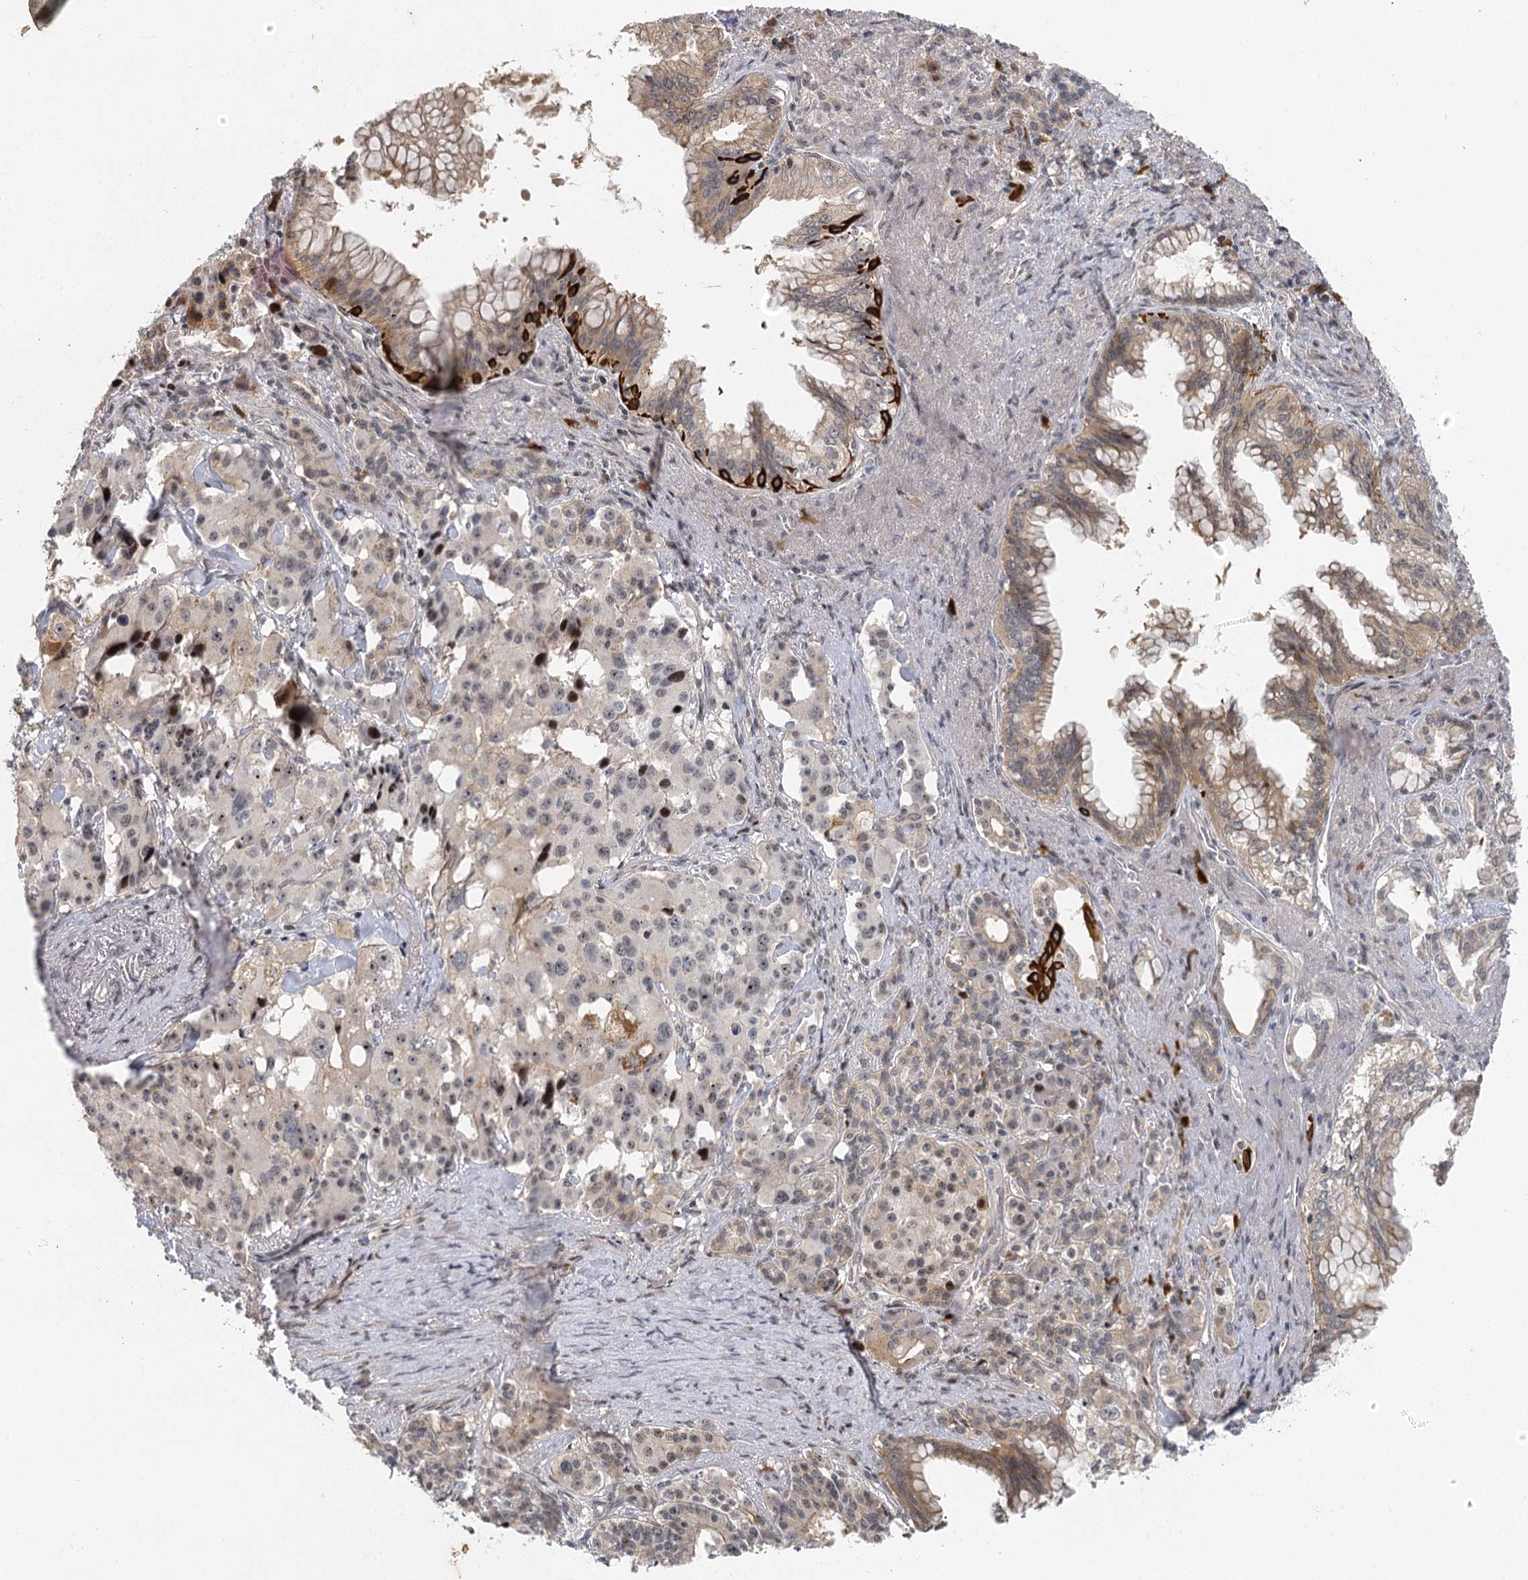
{"staining": {"intensity": "moderate", "quantity": "<25%", "location": "nuclear"}, "tissue": "pancreatic cancer", "cell_type": "Tumor cells", "image_type": "cancer", "snomed": [{"axis": "morphology", "description": "Adenocarcinoma, NOS"}, {"axis": "topography", "description": "Pancreas"}], "caption": "Immunohistochemical staining of human pancreatic adenocarcinoma demonstrates low levels of moderate nuclear protein staining in about <25% of tumor cells.", "gene": "IL11RA", "patient": {"sex": "female", "age": 74}}